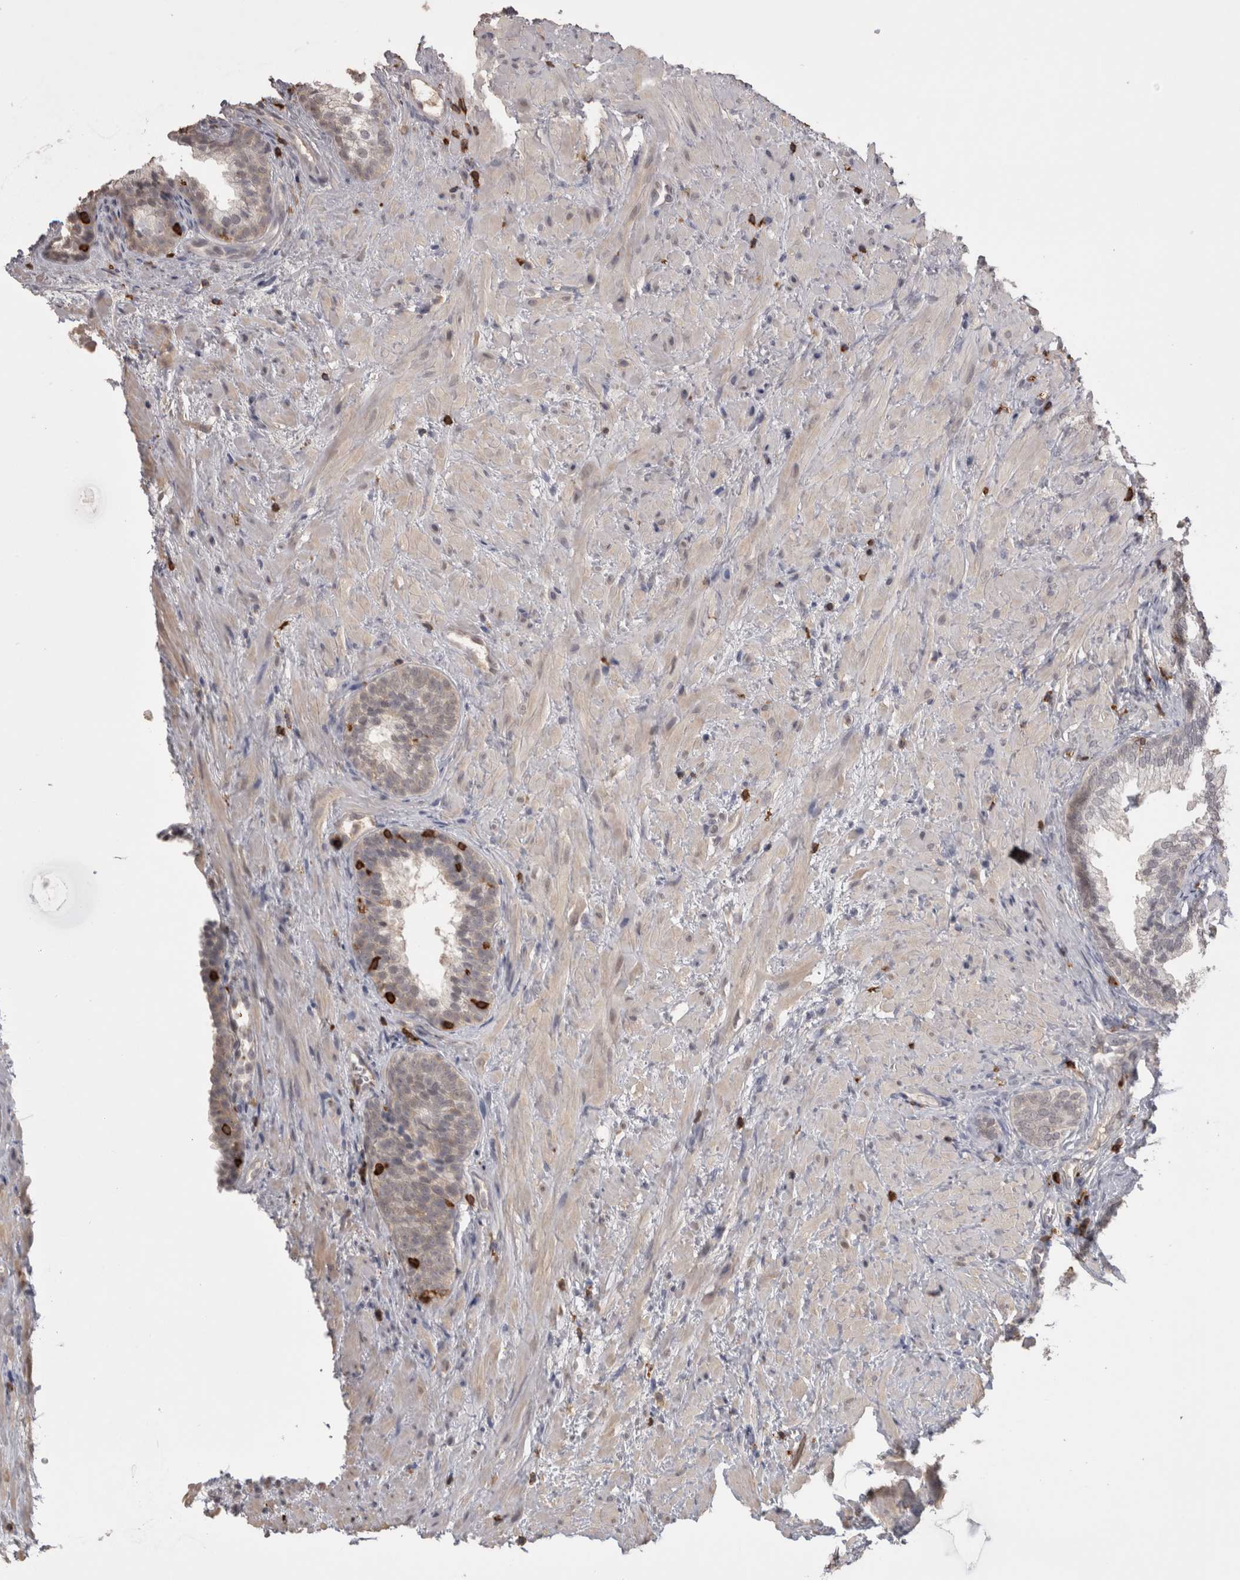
{"staining": {"intensity": "negative", "quantity": "none", "location": "none"}, "tissue": "prostate", "cell_type": "Glandular cells", "image_type": "normal", "snomed": [{"axis": "morphology", "description": "Normal tissue, NOS"}, {"axis": "topography", "description": "Prostate"}], "caption": "The histopathology image shows no staining of glandular cells in normal prostate.", "gene": "SKAP1", "patient": {"sex": "male", "age": 76}}